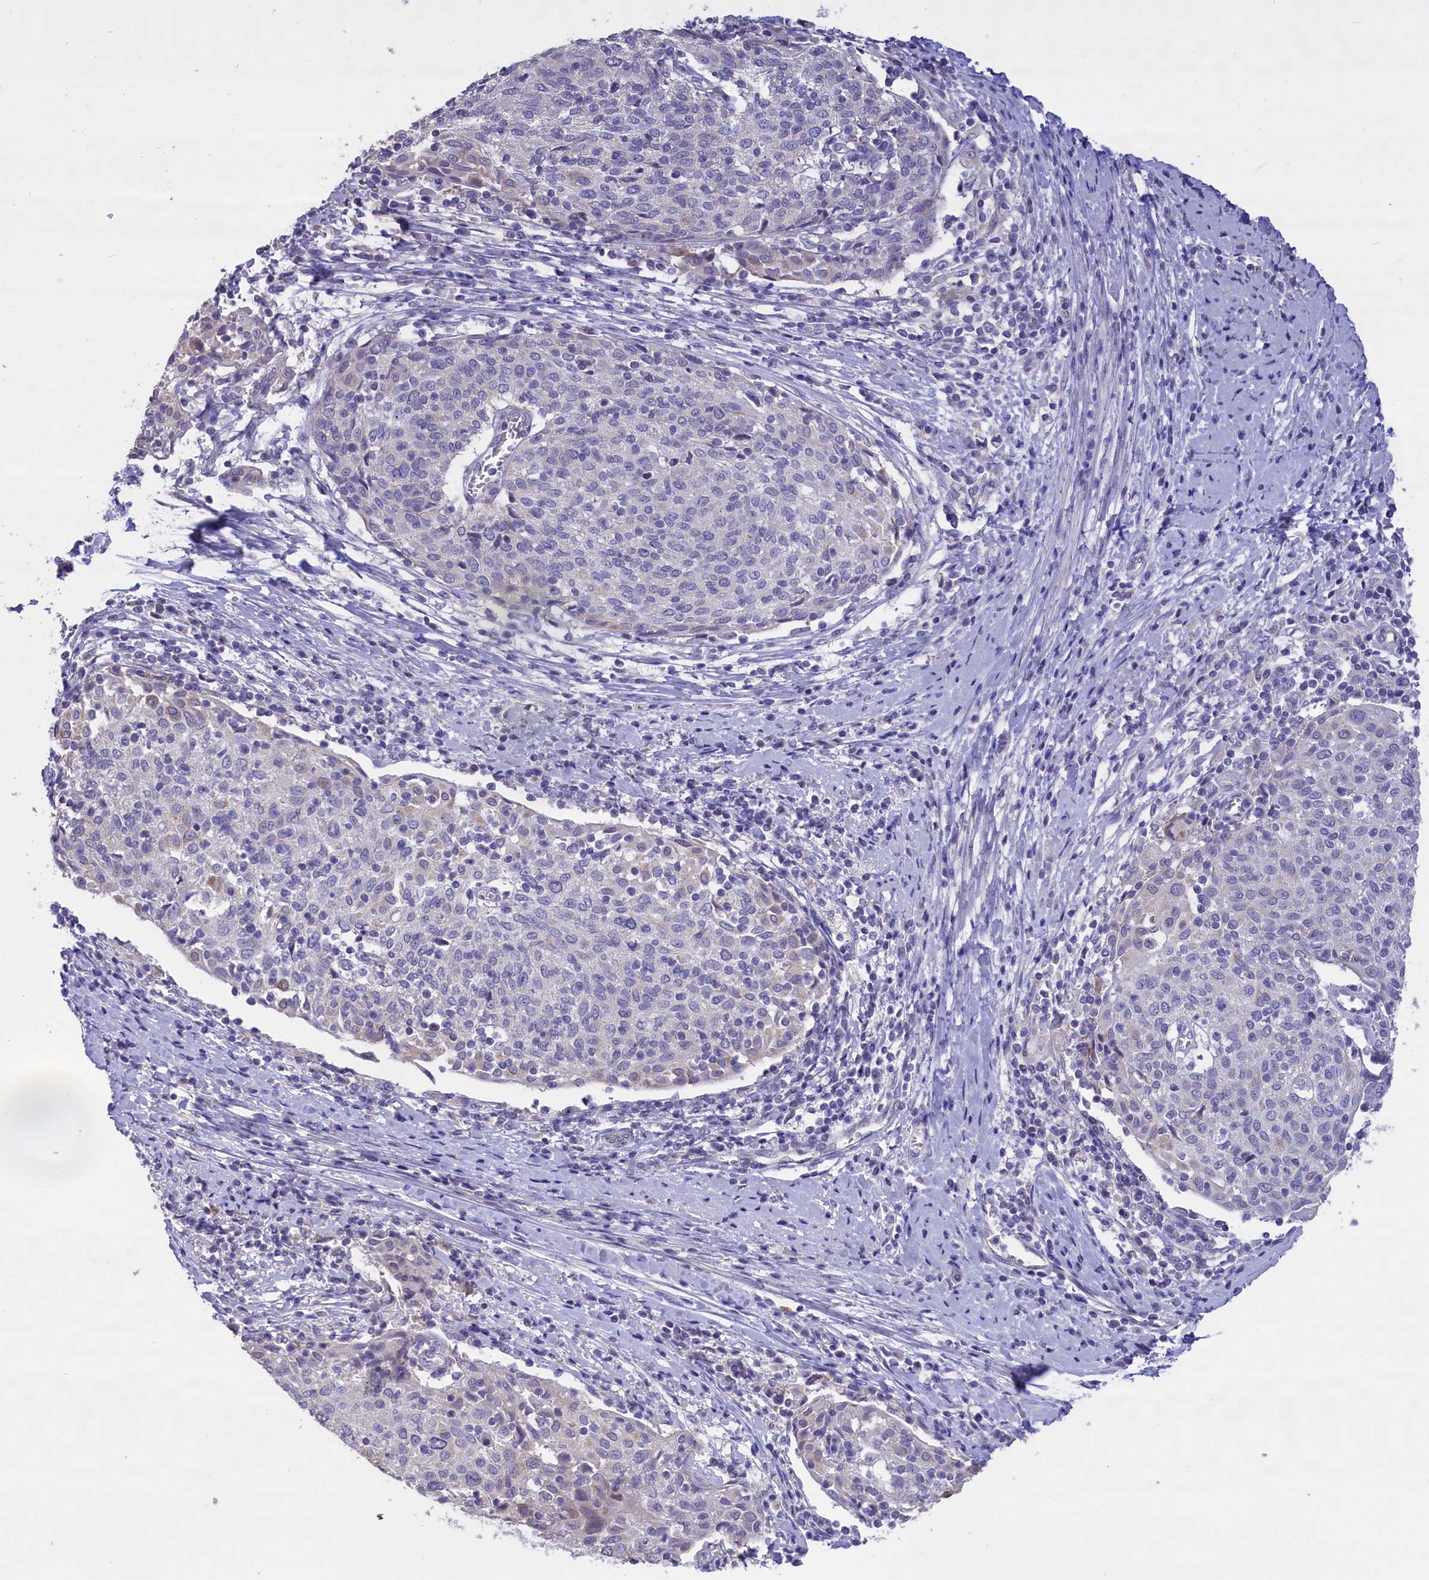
{"staining": {"intensity": "negative", "quantity": "none", "location": "none"}, "tissue": "cervical cancer", "cell_type": "Tumor cells", "image_type": "cancer", "snomed": [{"axis": "morphology", "description": "Squamous cell carcinoma, NOS"}, {"axis": "topography", "description": "Cervix"}], "caption": "This image is of squamous cell carcinoma (cervical) stained with IHC to label a protein in brown with the nuclei are counter-stained blue. There is no staining in tumor cells. The staining was performed using DAB (3,3'-diaminobenzidine) to visualize the protein expression in brown, while the nuclei were stained in blue with hematoxylin (Magnification: 20x).", "gene": "CYP2U1", "patient": {"sex": "female", "age": 52}}